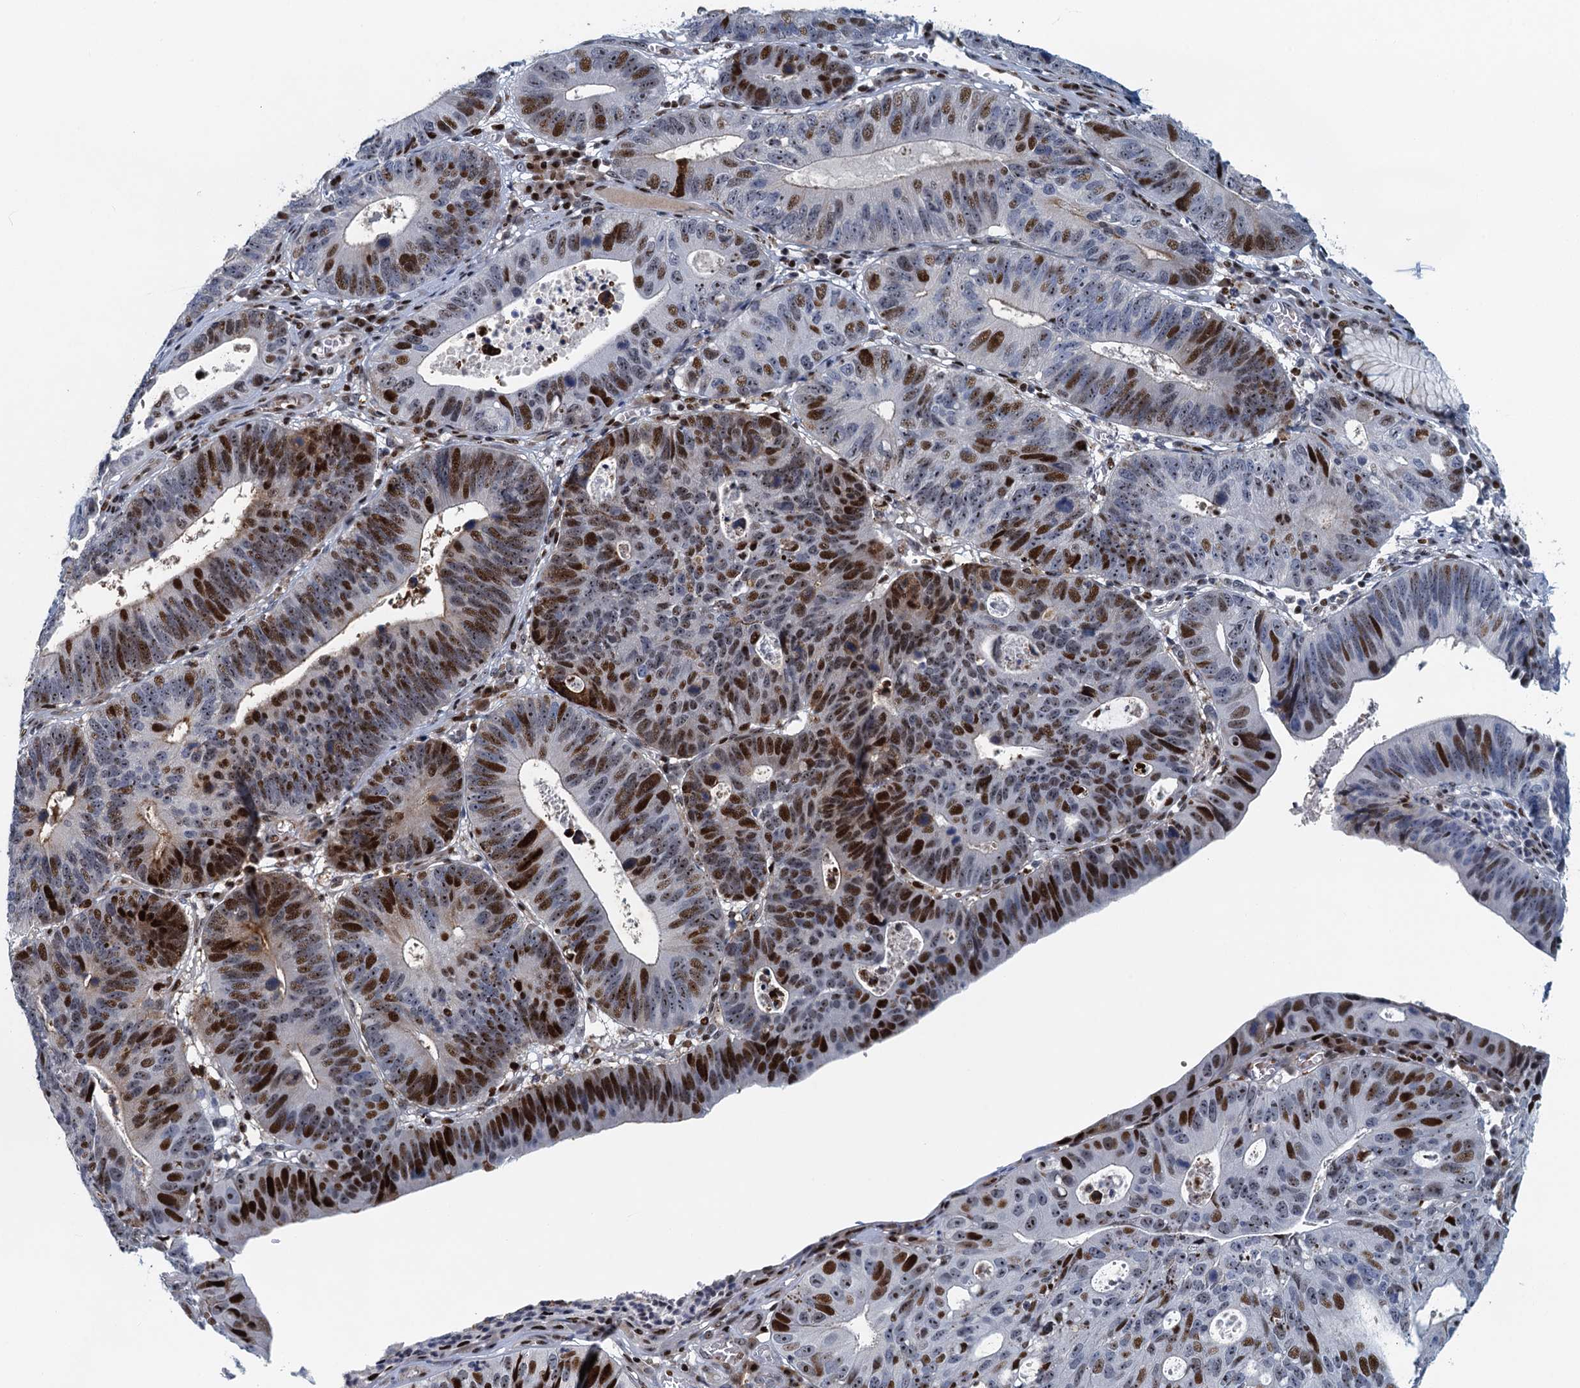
{"staining": {"intensity": "strong", "quantity": "25%-75%", "location": "nuclear"}, "tissue": "stomach cancer", "cell_type": "Tumor cells", "image_type": "cancer", "snomed": [{"axis": "morphology", "description": "Adenocarcinoma, NOS"}, {"axis": "topography", "description": "Stomach"}], "caption": "Immunohistochemical staining of human stomach cancer (adenocarcinoma) exhibits high levels of strong nuclear protein positivity in about 25%-75% of tumor cells.", "gene": "ANKRD13D", "patient": {"sex": "male", "age": 59}}